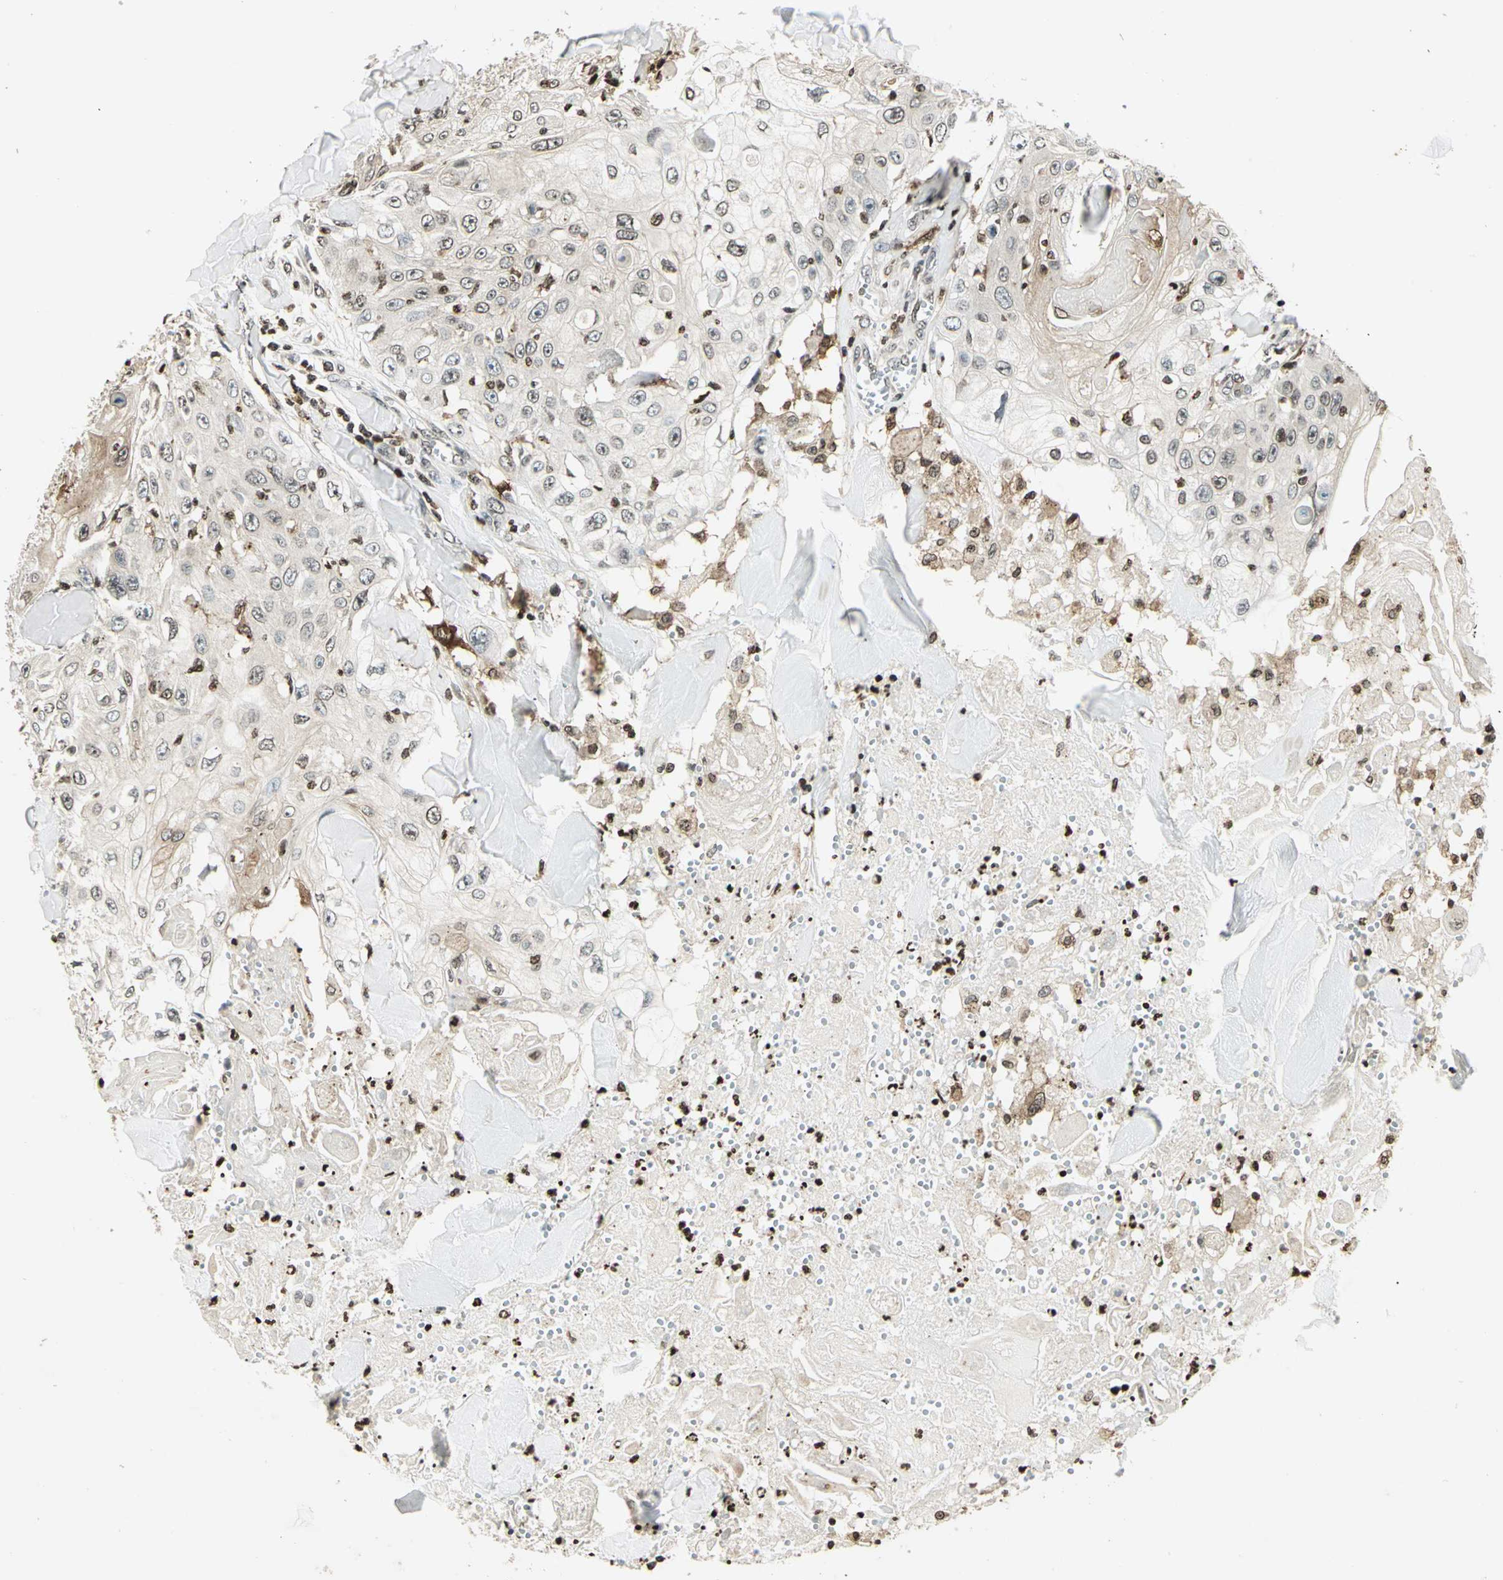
{"staining": {"intensity": "weak", "quantity": "25%-75%", "location": "cytoplasmic/membranous,nuclear"}, "tissue": "skin cancer", "cell_type": "Tumor cells", "image_type": "cancer", "snomed": [{"axis": "morphology", "description": "Squamous cell carcinoma, NOS"}, {"axis": "topography", "description": "Skin"}], "caption": "Human squamous cell carcinoma (skin) stained with a protein marker reveals weak staining in tumor cells.", "gene": "LGALS3", "patient": {"sex": "male", "age": 86}}